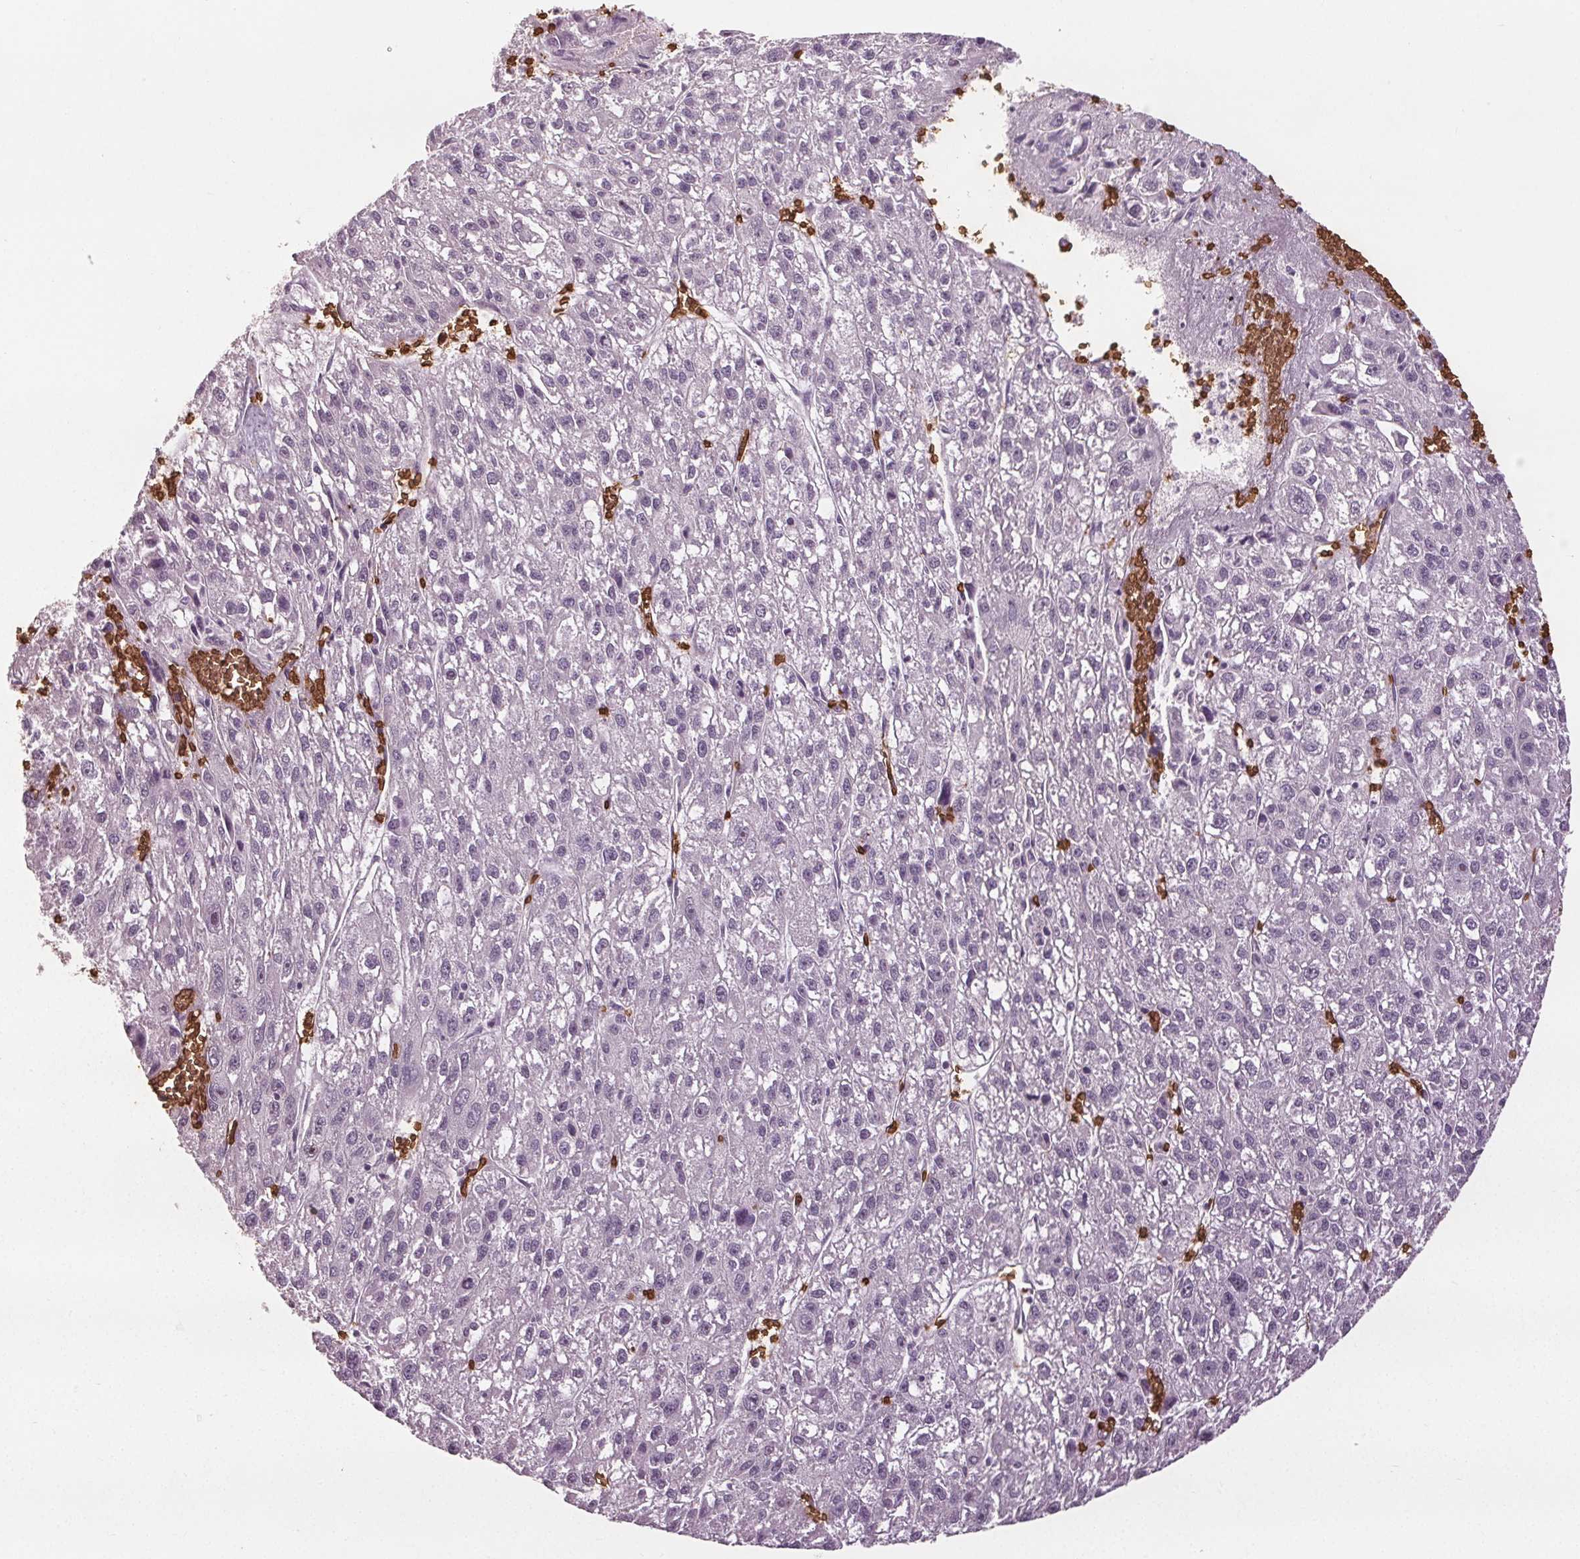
{"staining": {"intensity": "negative", "quantity": "none", "location": "none"}, "tissue": "liver cancer", "cell_type": "Tumor cells", "image_type": "cancer", "snomed": [{"axis": "morphology", "description": "Carcinoma, Hepatocellular, NOS"}, {"axis": "topography", "description": "Liver"}], "caption": "A photomicrograph of liver hepatocellular carcinoma stained for a protein displays no brown staining in tumor cells.", "gene": "SLC4A1", "patient": {"sex": "female", "age": 70}}